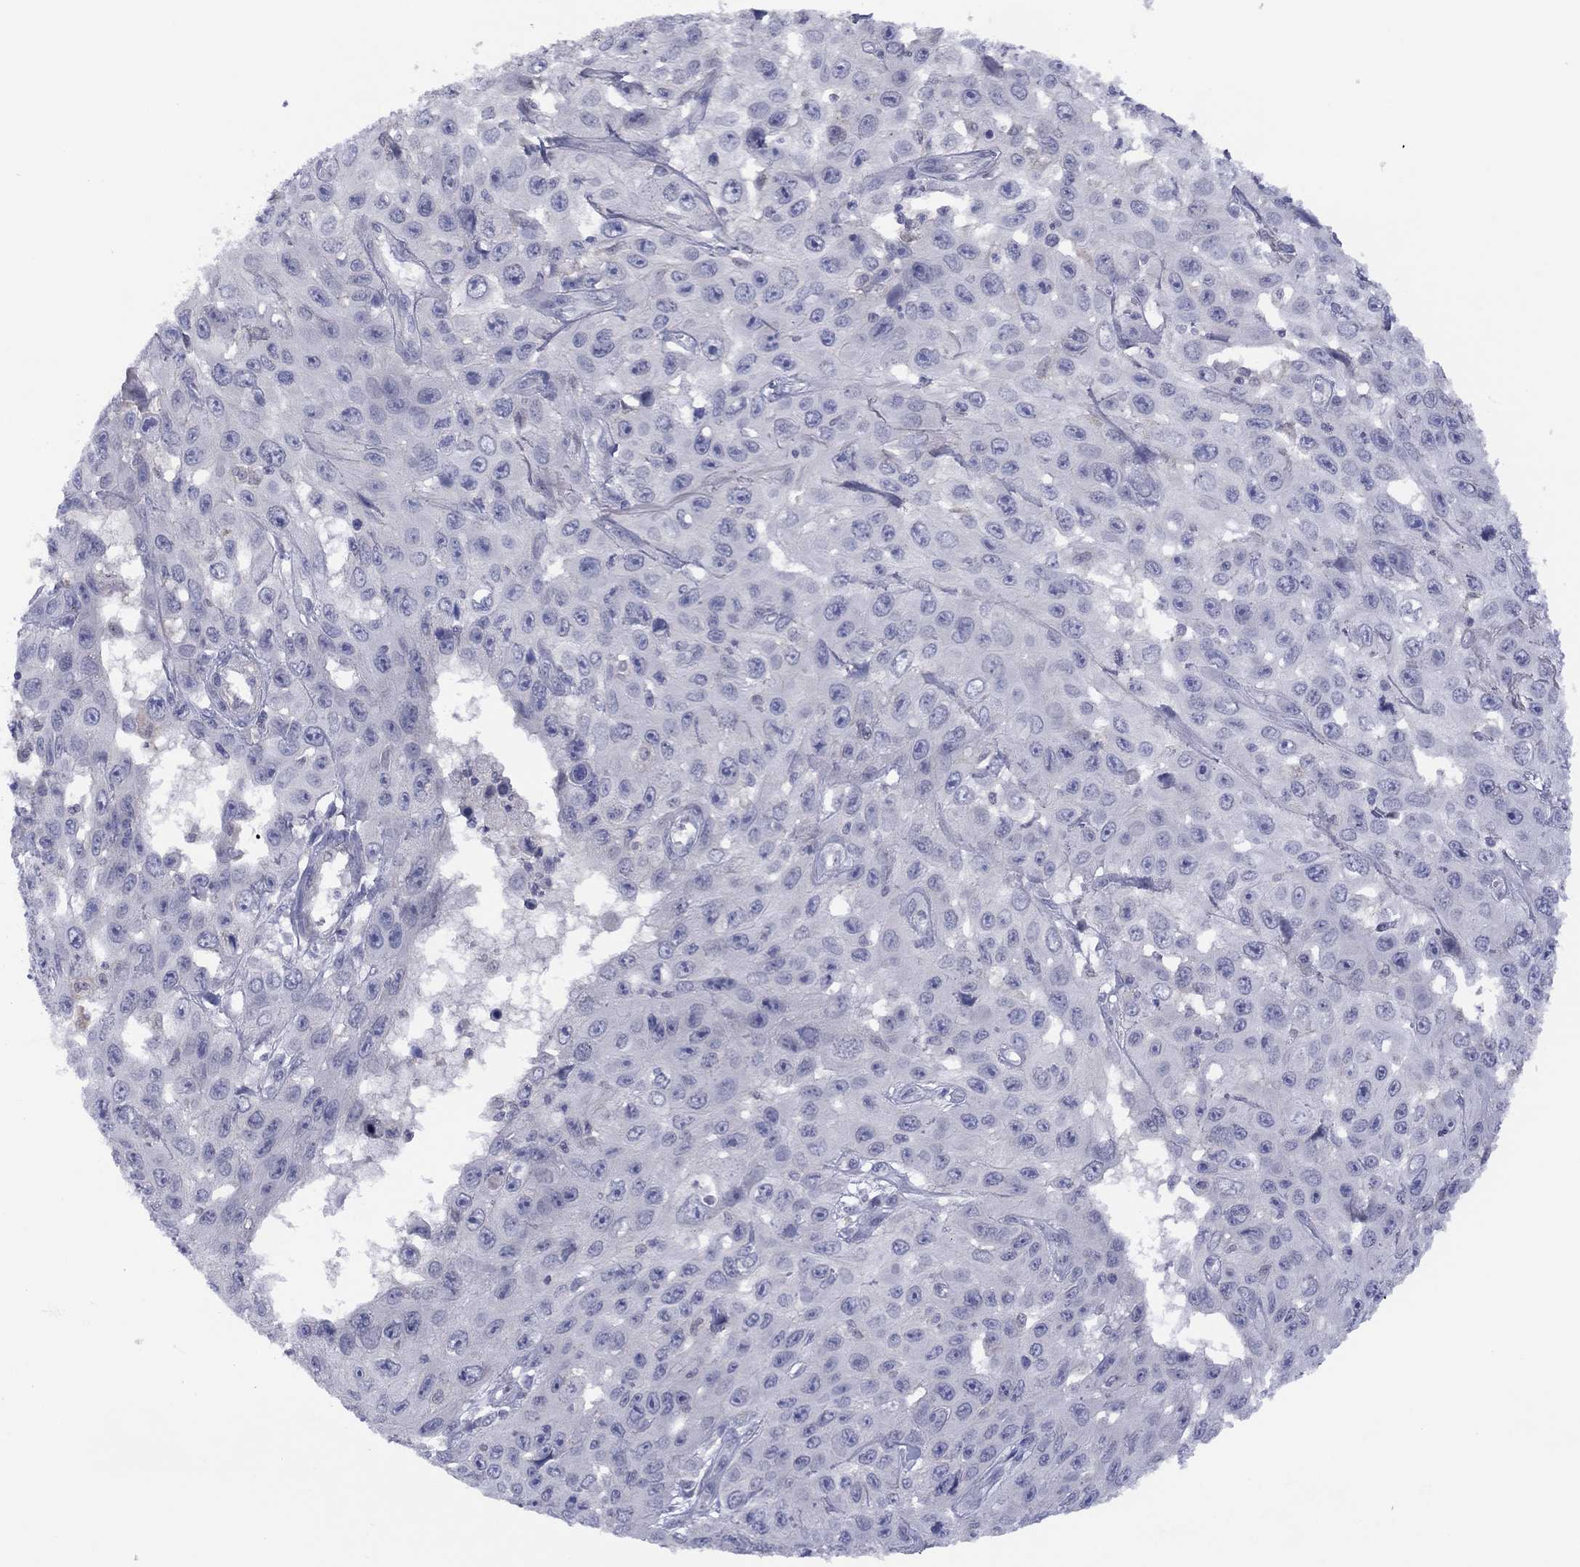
{"staining": {"intensity": "negative", "quantity": "none", "location": "none"}, "tissue": "skin cancer", "cell_type": "Tumor cells", "image_type": "cancer", "snomed": [{"axis": "morphology", "description": "Squamous cell carcinoma, NOS"}, {"axis": "topography", "description": "Skin"}], "caption": "Skin cancer was stained to show a protein in brown. There is no significant expression in tumor cells.", "gene": "CYP2B6", "patient": {"sex": "male", "age": 82}}